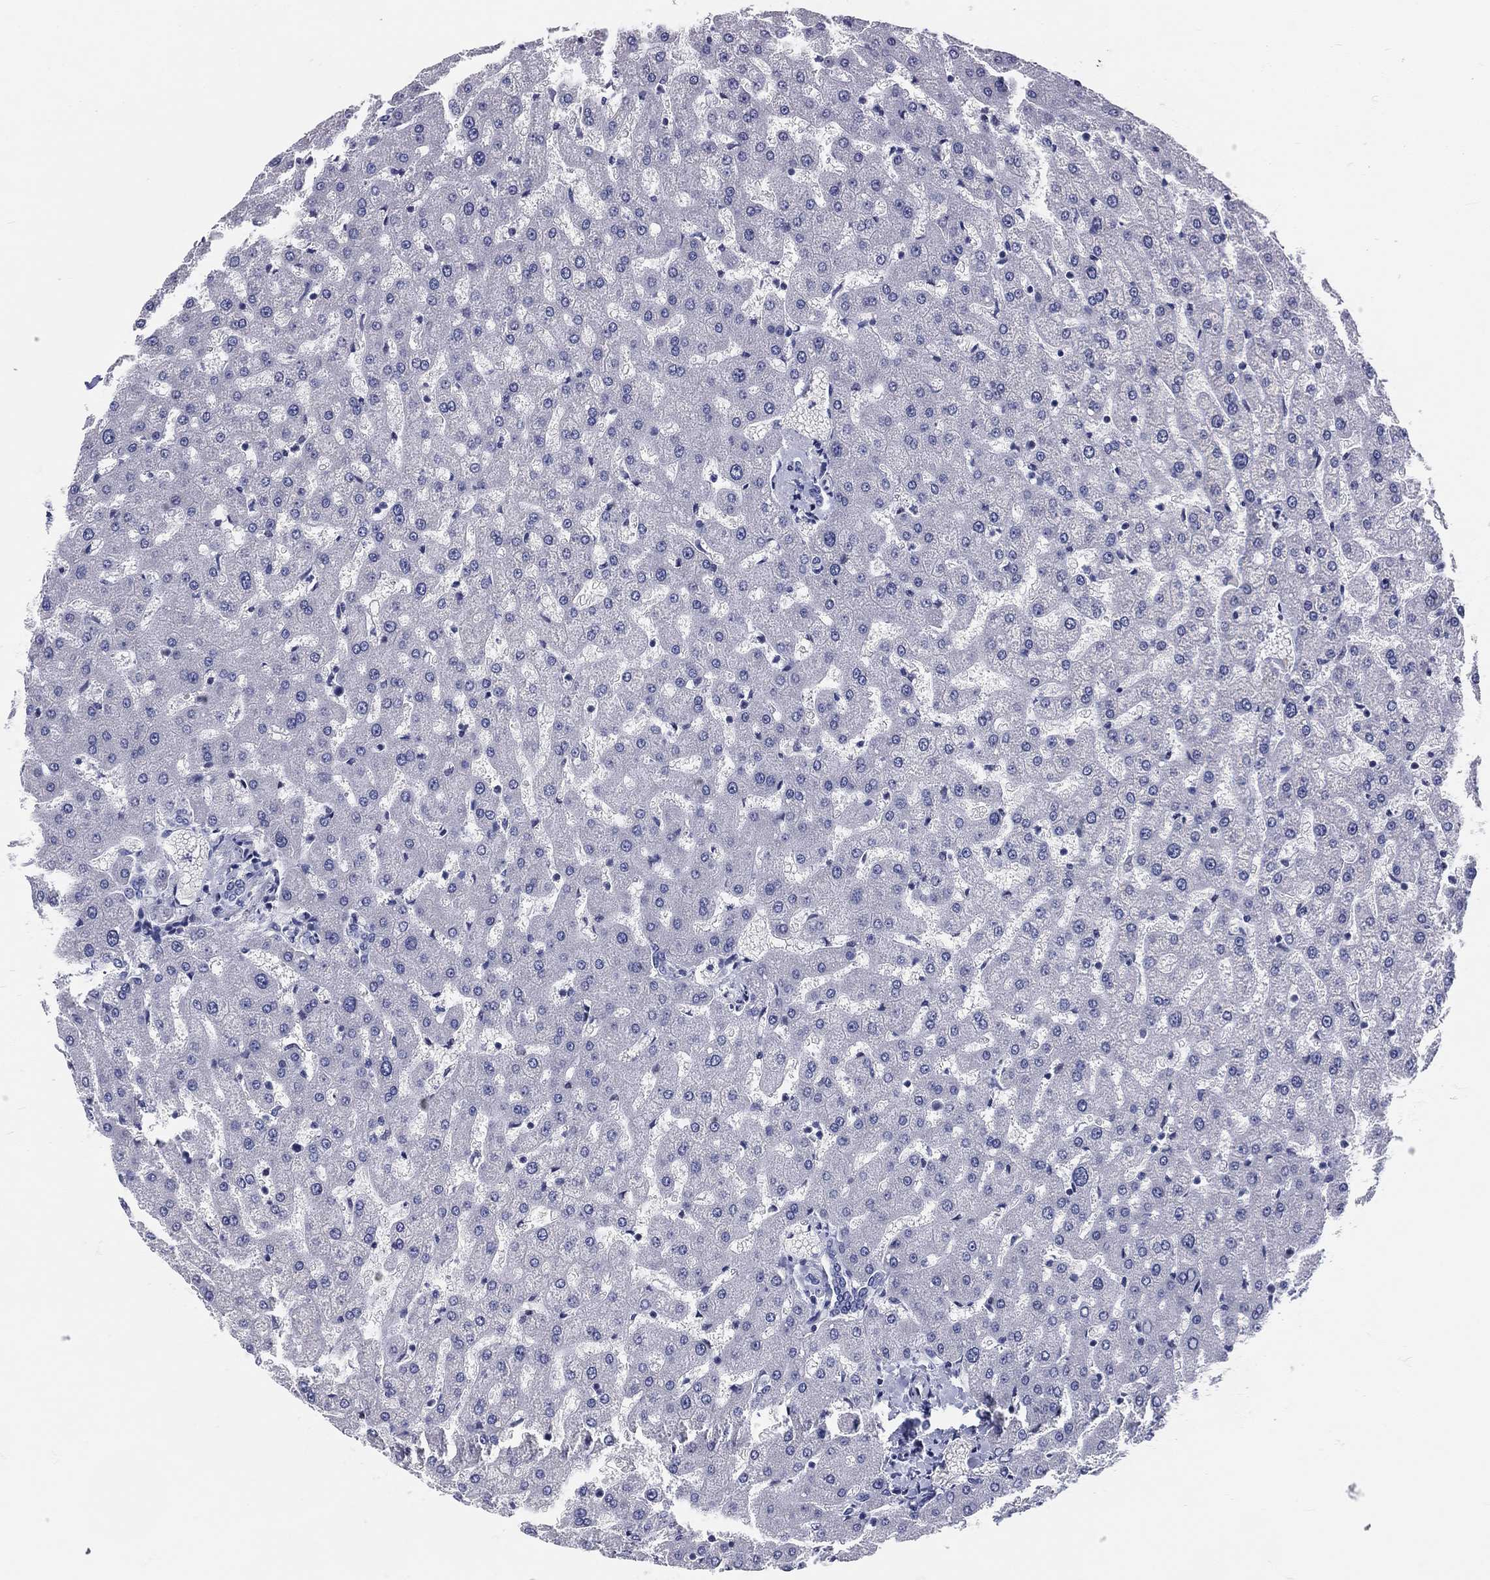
{"staining": {"intensity": "negative", "quantity": "none", "location": "none"}, "tissue": "liver", "cell_type": "Cholangiocytes", "image_type": "normal", "snomed": [{"axis": "morphology", "description": "Normal tissue, NOS"}, {"axis": "topography", "description": "Liver"}], "caption": "IHC histopathology image of unremarkable liver: liver stained with DAB exhibits no significant protein positivity in cholangiocytes.", "gene": "MAPK8IP1", "patient": {"sex": "female", "age": 50}}